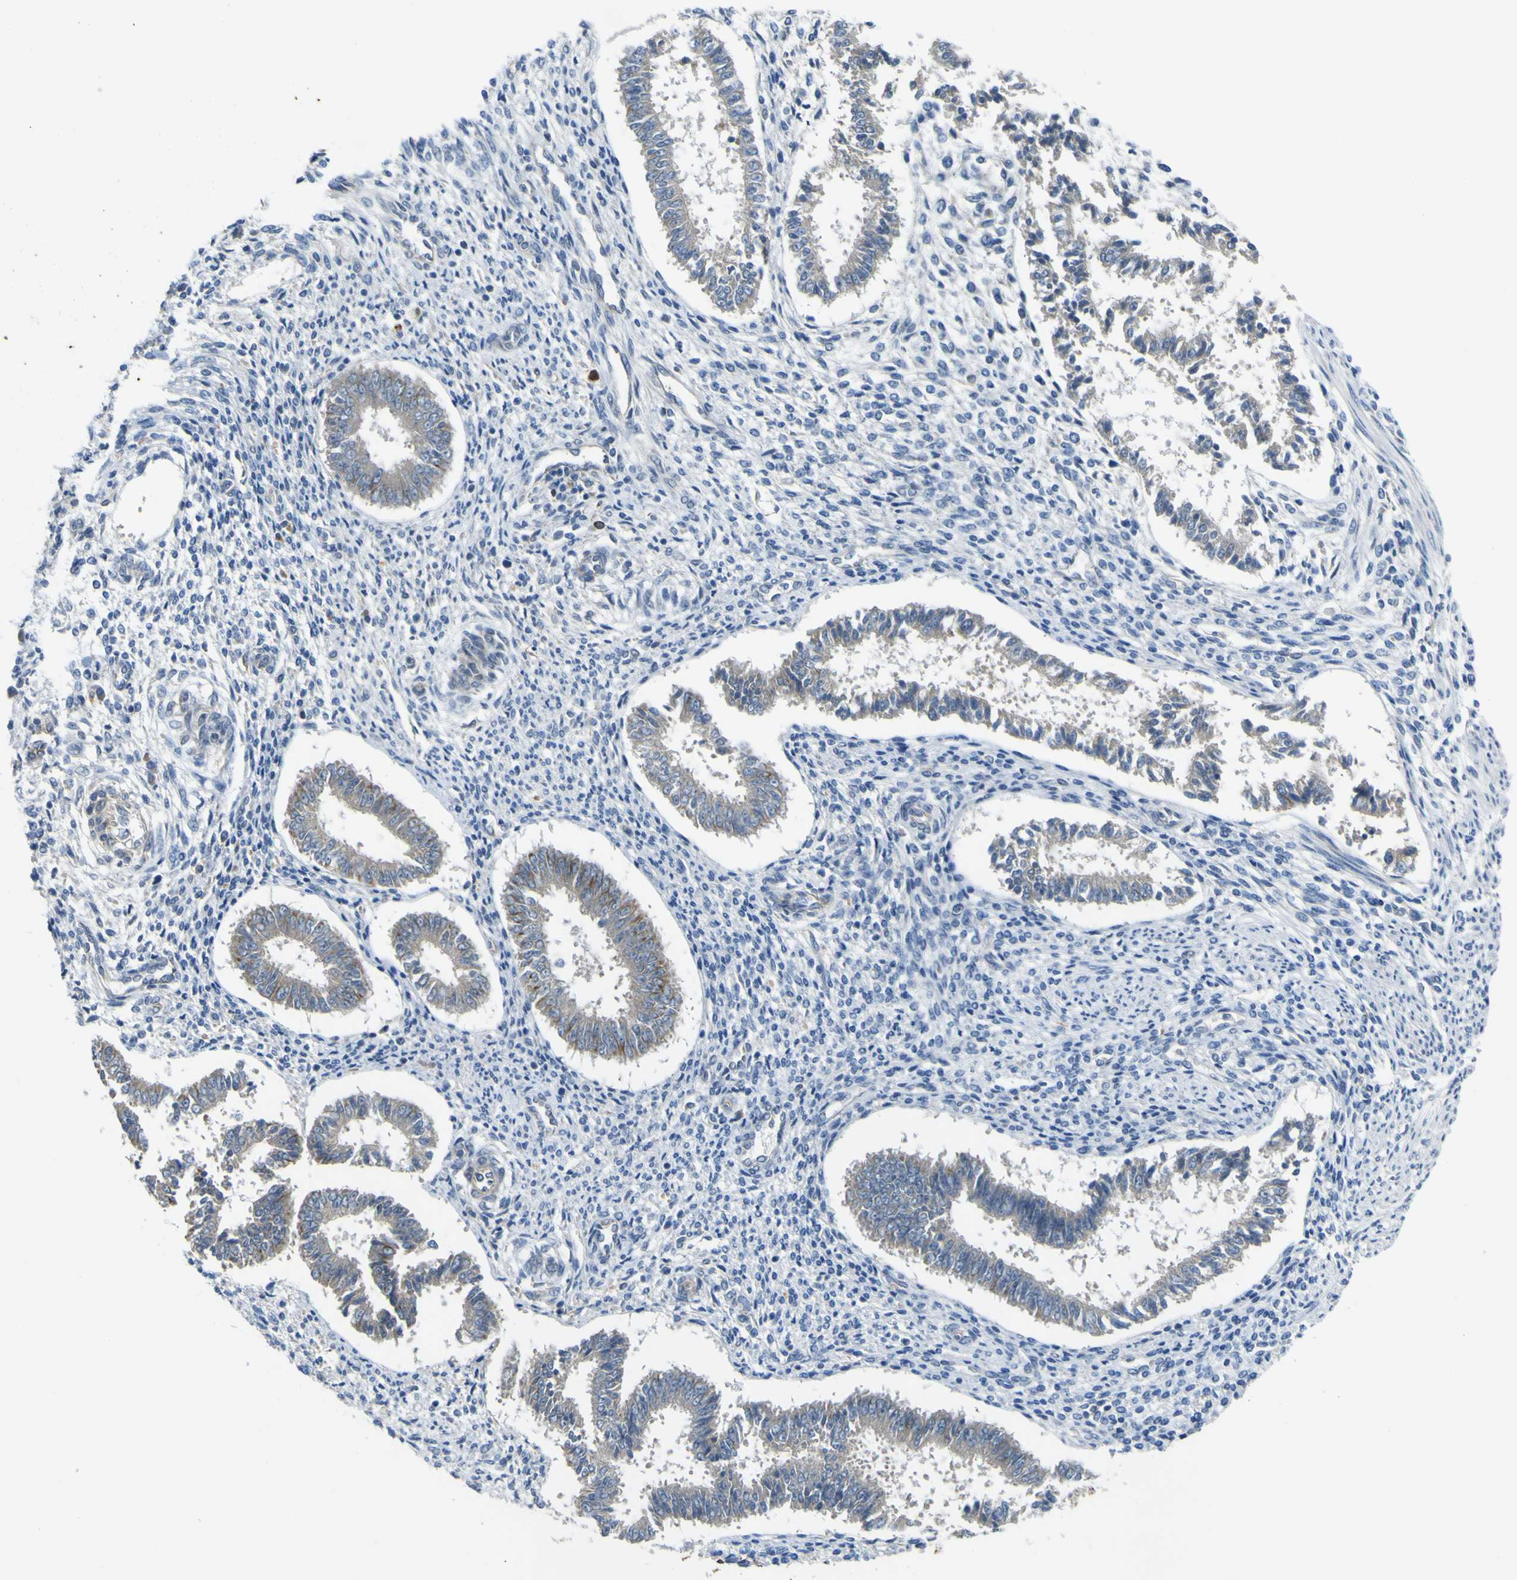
{"staining": {"intensity": "negative", "quantity": "none", "location": "none"}, "tissue": "endometrium", "cell_type": "Cells in endometrial stroma", "image_type": "normal", "snomed": [{"axis": "morphology", "description": "Normal tissue, NOS"}, {"axis": "topography", "description": "Endometrium"}], "caption": "Immunohistochemistry (IHC) histopathology image of benign endometrium: human endometrium stained with DAB (3,3'-diaminobenzidine) shows no significant protein positivity in cells in endometrial stroma. The staining was performed using DAB (3,3'-diaminobenzidine) to visualize the protein expression in brown, while the nuclei were stained in blue with hematoxylin (Magnification: 20x).", "gene": "LDLR", "patient": {"sex": "female", "age": 35}}